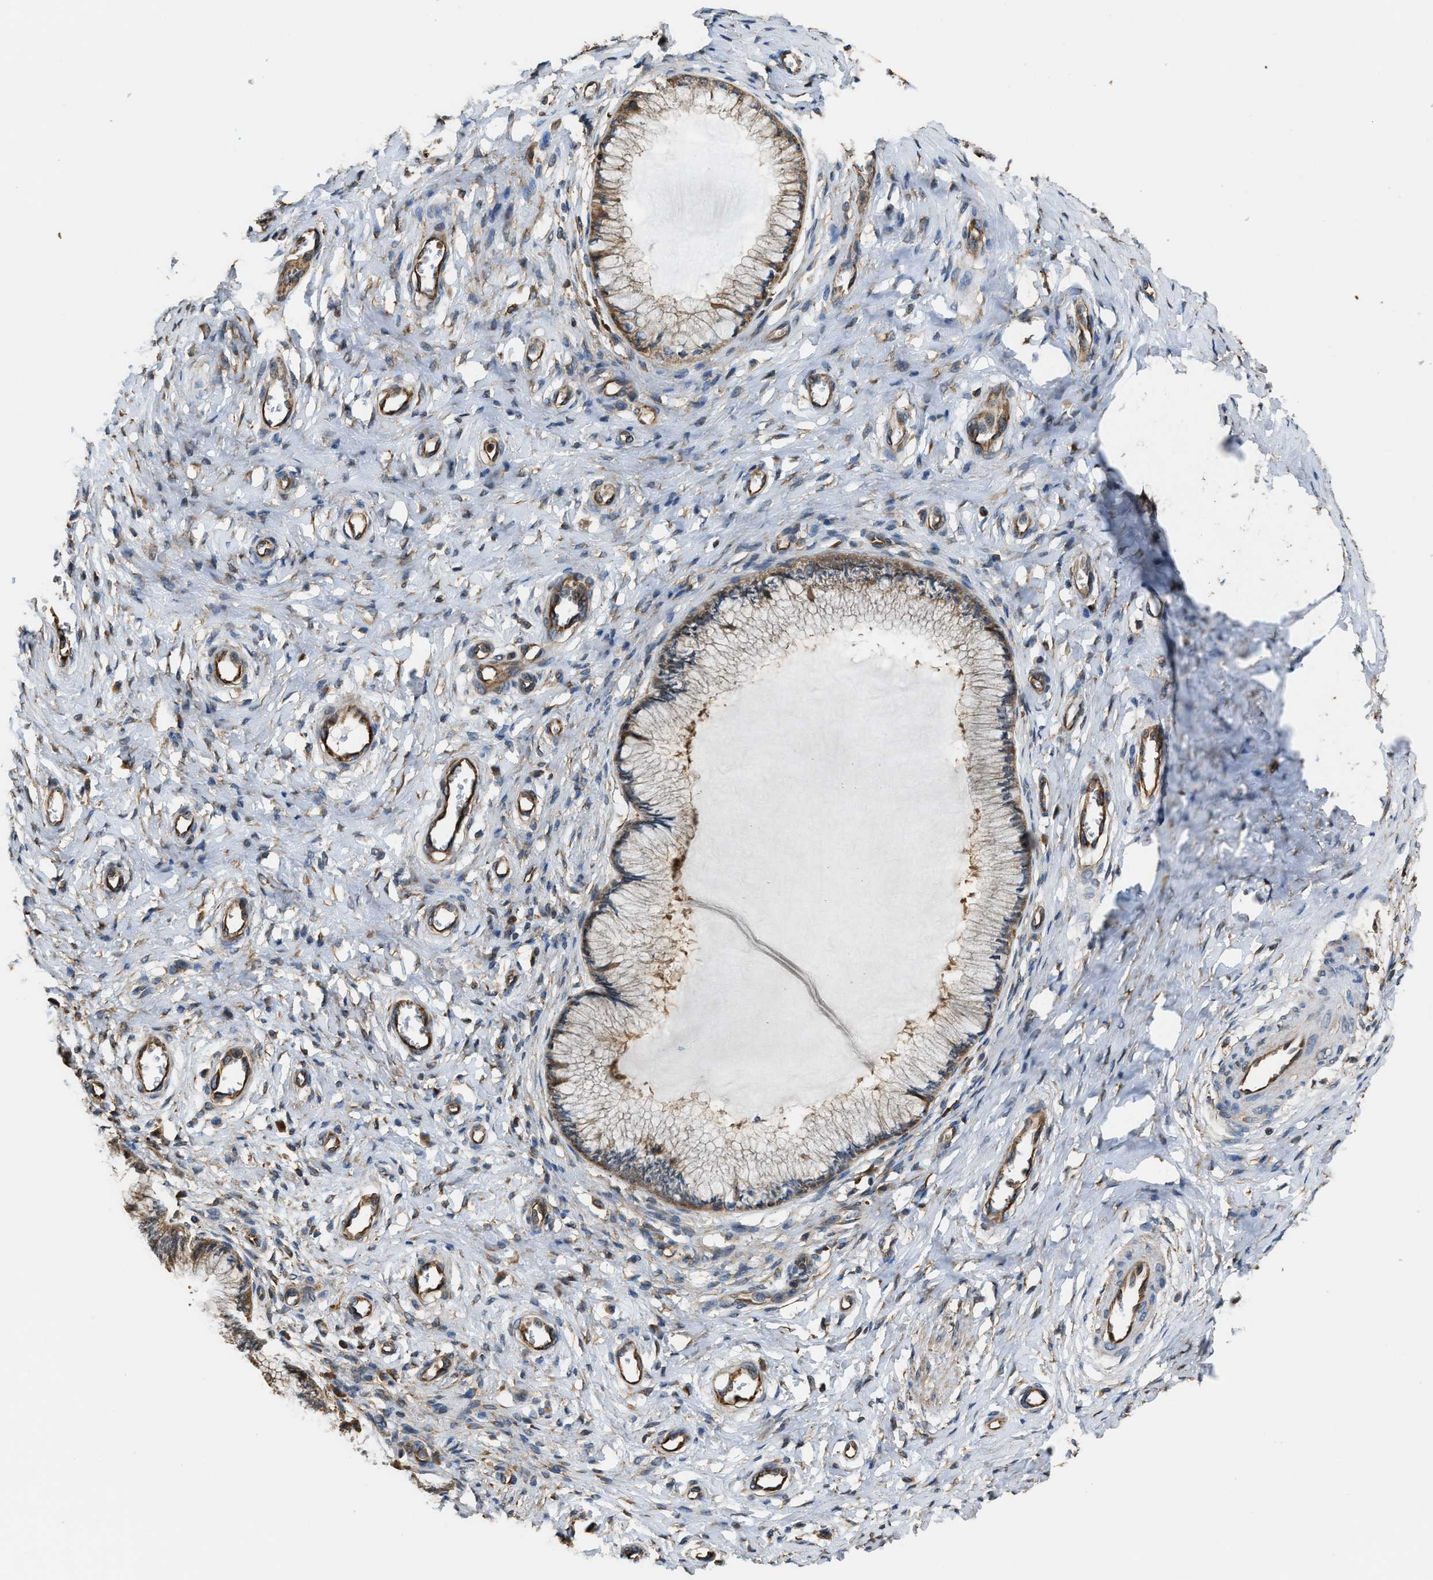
{"staining": {"intensity": "weak", "quantity": ">75%", "location": "cytoplasmic/membranous"}, "tissue": "cervix", "cell_type": "Glandular cells", "image_type": "normal", "snomed": [{"axis": "morphology", "description": "Normal tissue, NOS"}, {"axis": "topography", "description": "Cervix"}], "caption": "Immunohistochemistry (IHC) staining of unremarkable cervix, which demonstrates low levels of weak cytoplasmic/membranous expression in approximately >75% of glandular cells indicating weak cytoplasmic/membranous protein expression. The staining was performed using DAB (brown) for protein detection and nuclei were counterstained in hematoxylin (blue).", "gene": "ATIC", "patient": {"sex": "female", "age": 55}}